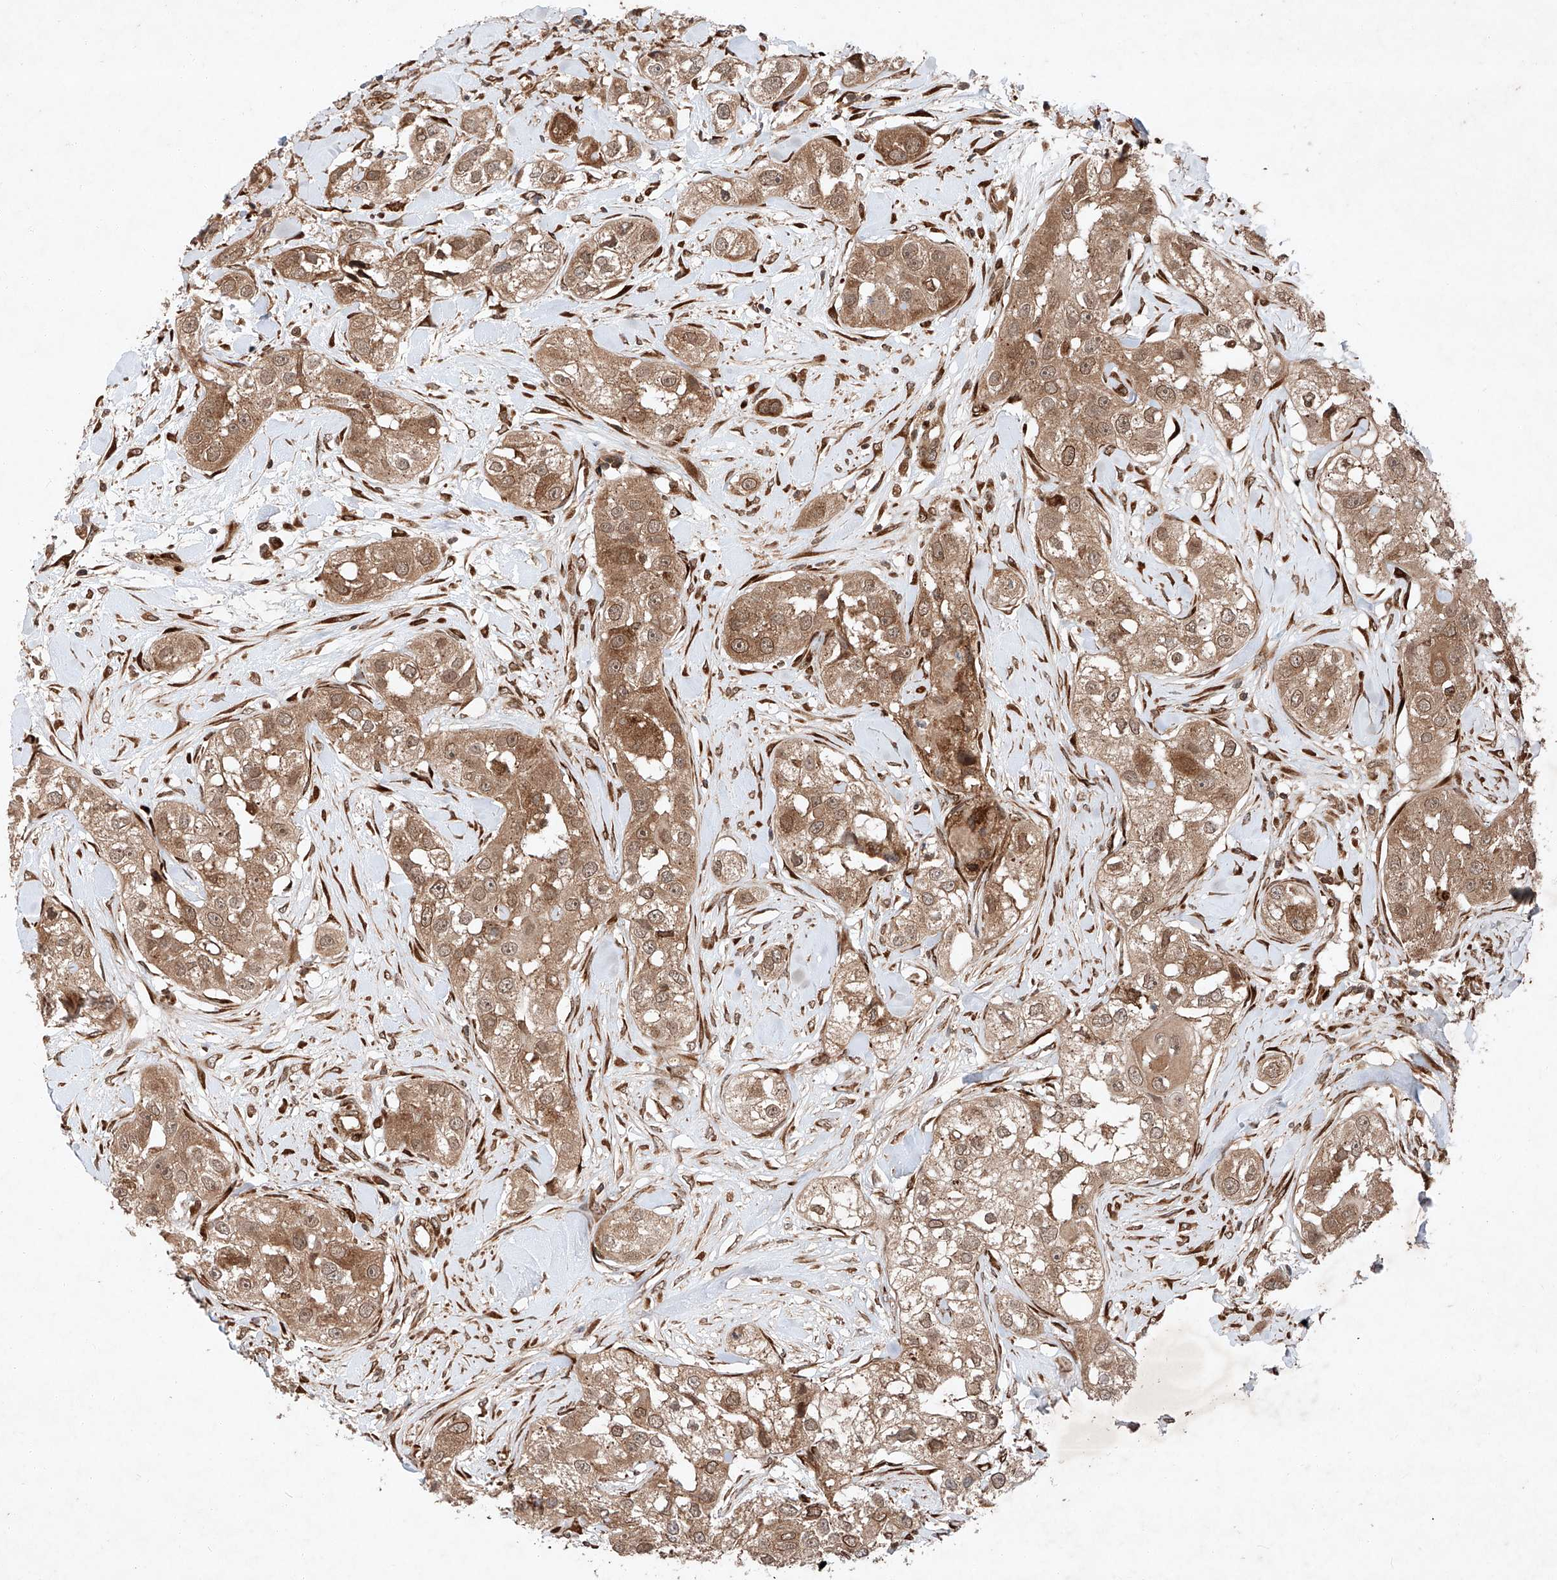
{"staining": {"intensity": "moderate", "quantity": ">75%", "location": "cytoplasmic/membranous,nuclear"}, "tissue": "head and neck cancer", "cell_type": "Tumor cells", "image_type": "cancer", "snomed": [{"axis": "morphology", "description": "Normal tissue, NOS"}, {"axis": "morphology", "description": "Squamous cell carcinoma, NOS"}, {"axis": "topography", "description": "Skeletal muscle"}, {"axis": "topography", "description": "Head-Neck"}], "caption": "Immunohistochemistry (DAB (3,3'-diaminobenzidine)) staining of head and neck cancer demonstrates moderate cytoplasmic/membranous and nuclear protein staining in approximately >75% of tumor cells. (Brightfield microscopy of DAB IHC at high magnification).", "gene": "ZFP28", "patient": {"sex": "male", "age": 51}}